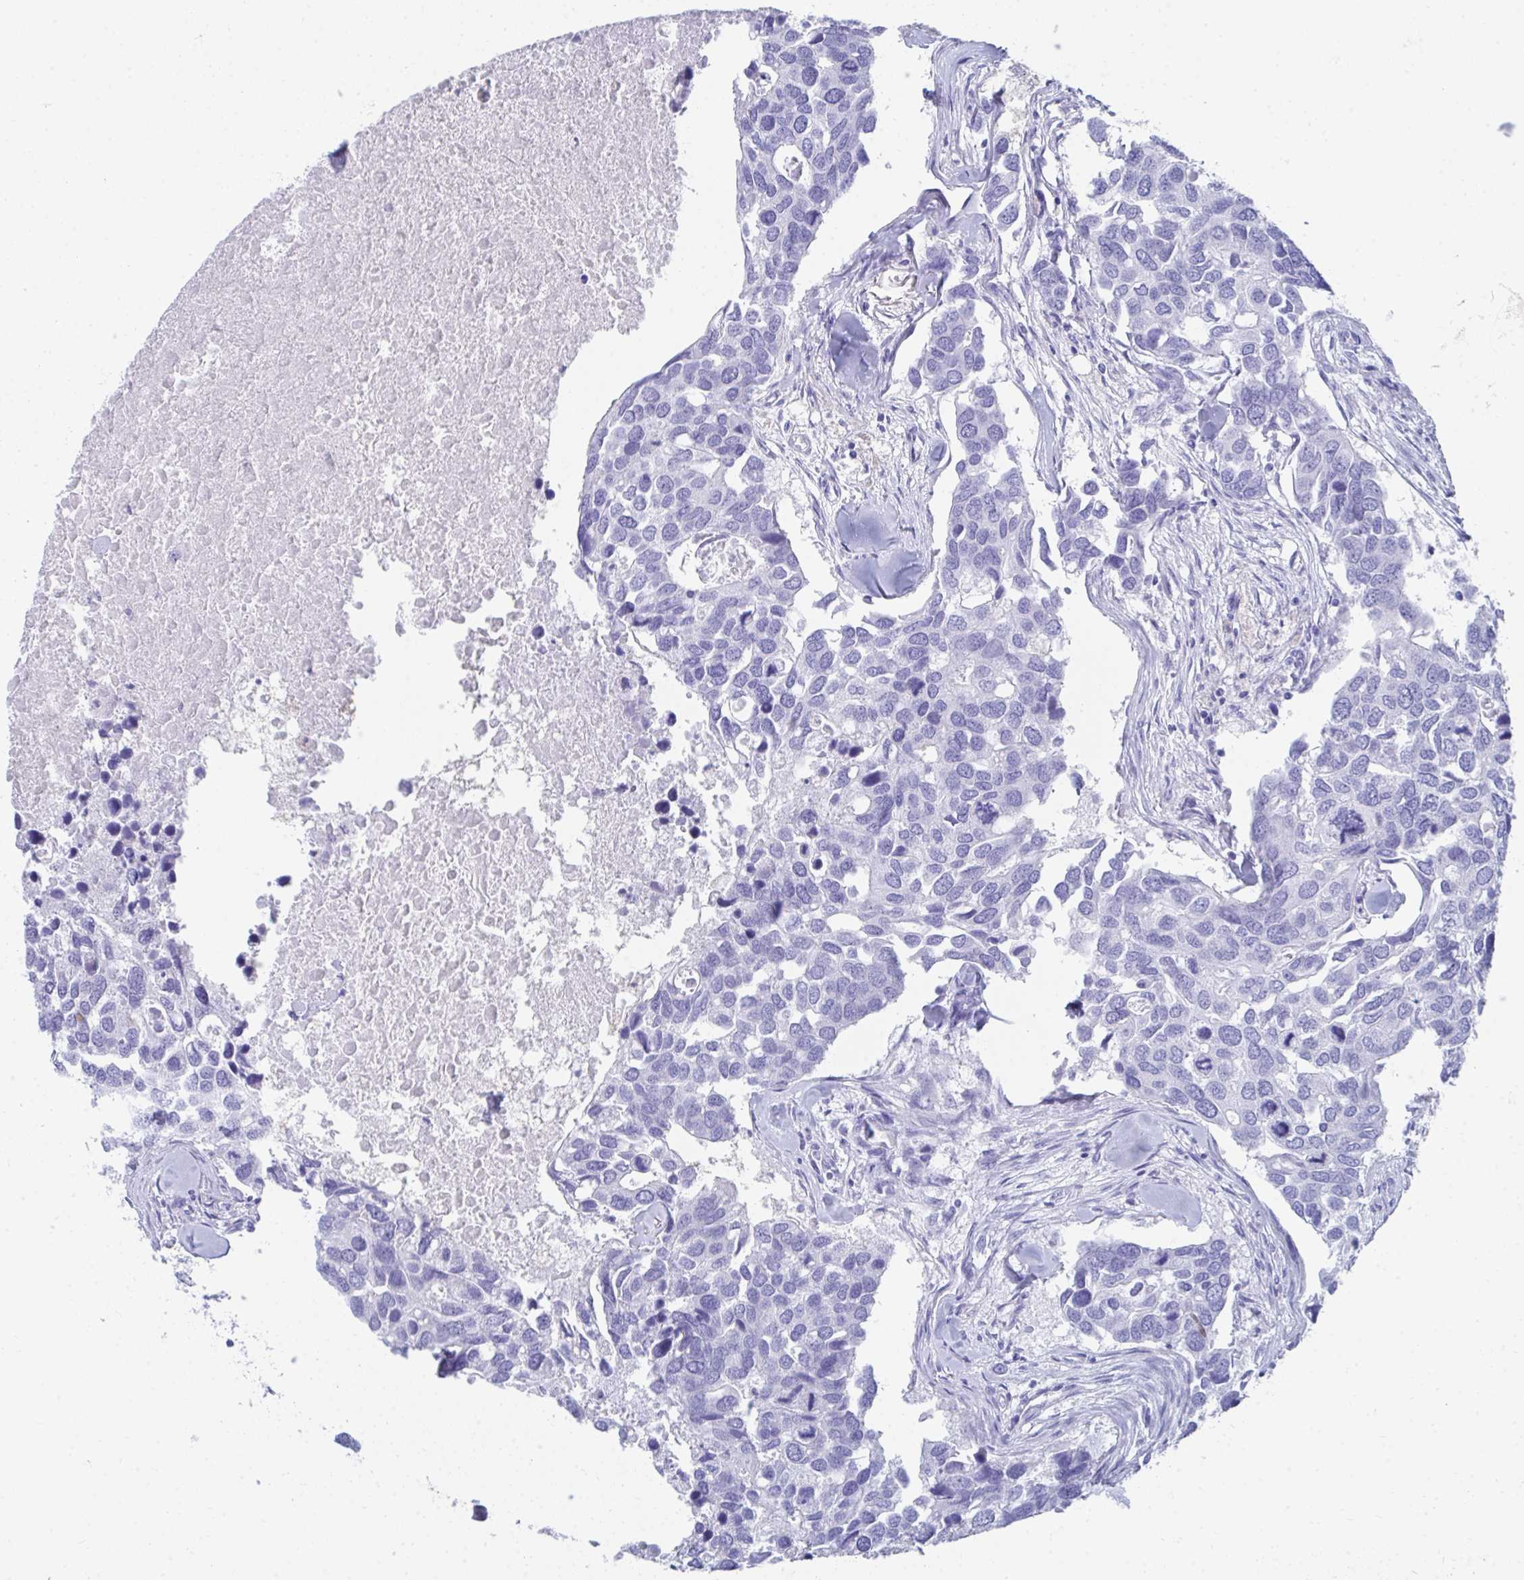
{"staining": {"intensity": "negative", "quantity": "none", "location": "none"}, "tissue": "breast cancer", "cell_type": "Tumor cells", "image_type": "cancer", "snomed": [{"axis": "morphology", "description": "Duct carcinoma"}, {"axis": "topography", "description": "Breast"}], "caption": "Tumor cells are negative for protein expression in human breast cancer (intraductal carcinoma).", "gene": "HGD", "patient": {"sex": "female", "age": 83}}